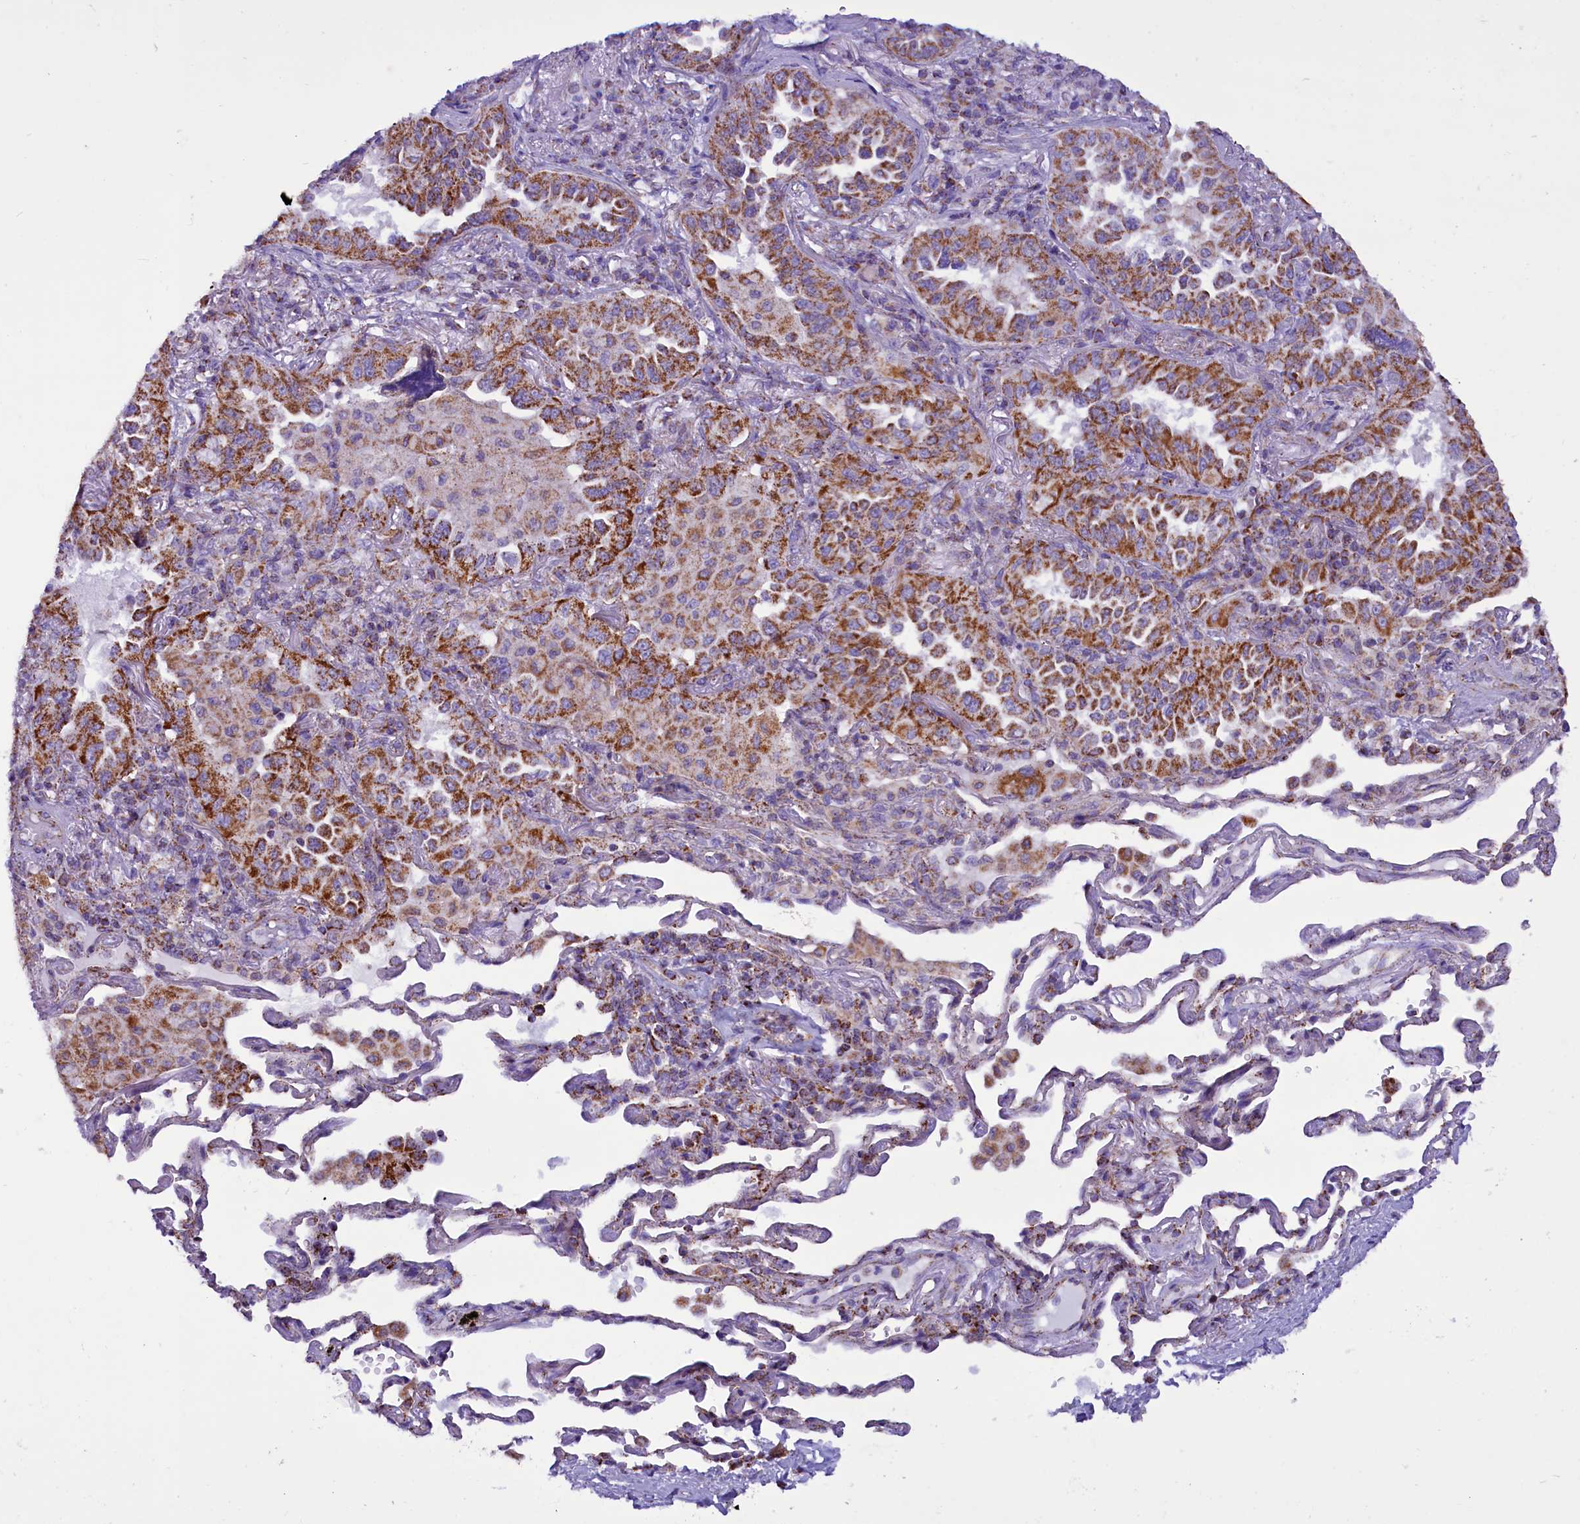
{"staining": {"intensity": "moderate", "quantity": ">75%", "location": "cytoplasmic/membranous"}, "tissue": "lung cancer", "cell_type": "Tumor cells", "image_type": "cancer", "snomed": [{"axis": "morphology", "description": "Adenocarcinoma, NOS"}, {"axis": "topography", "description": "Lung"}], "caption": "Moderate cytoplasmic/membranous staining is identified in approximately >75% of tumor cells in lung cancer (adenocarcinoma).", "gene": "ICA1L", "patient": {"sex": "female", "age": 69}}